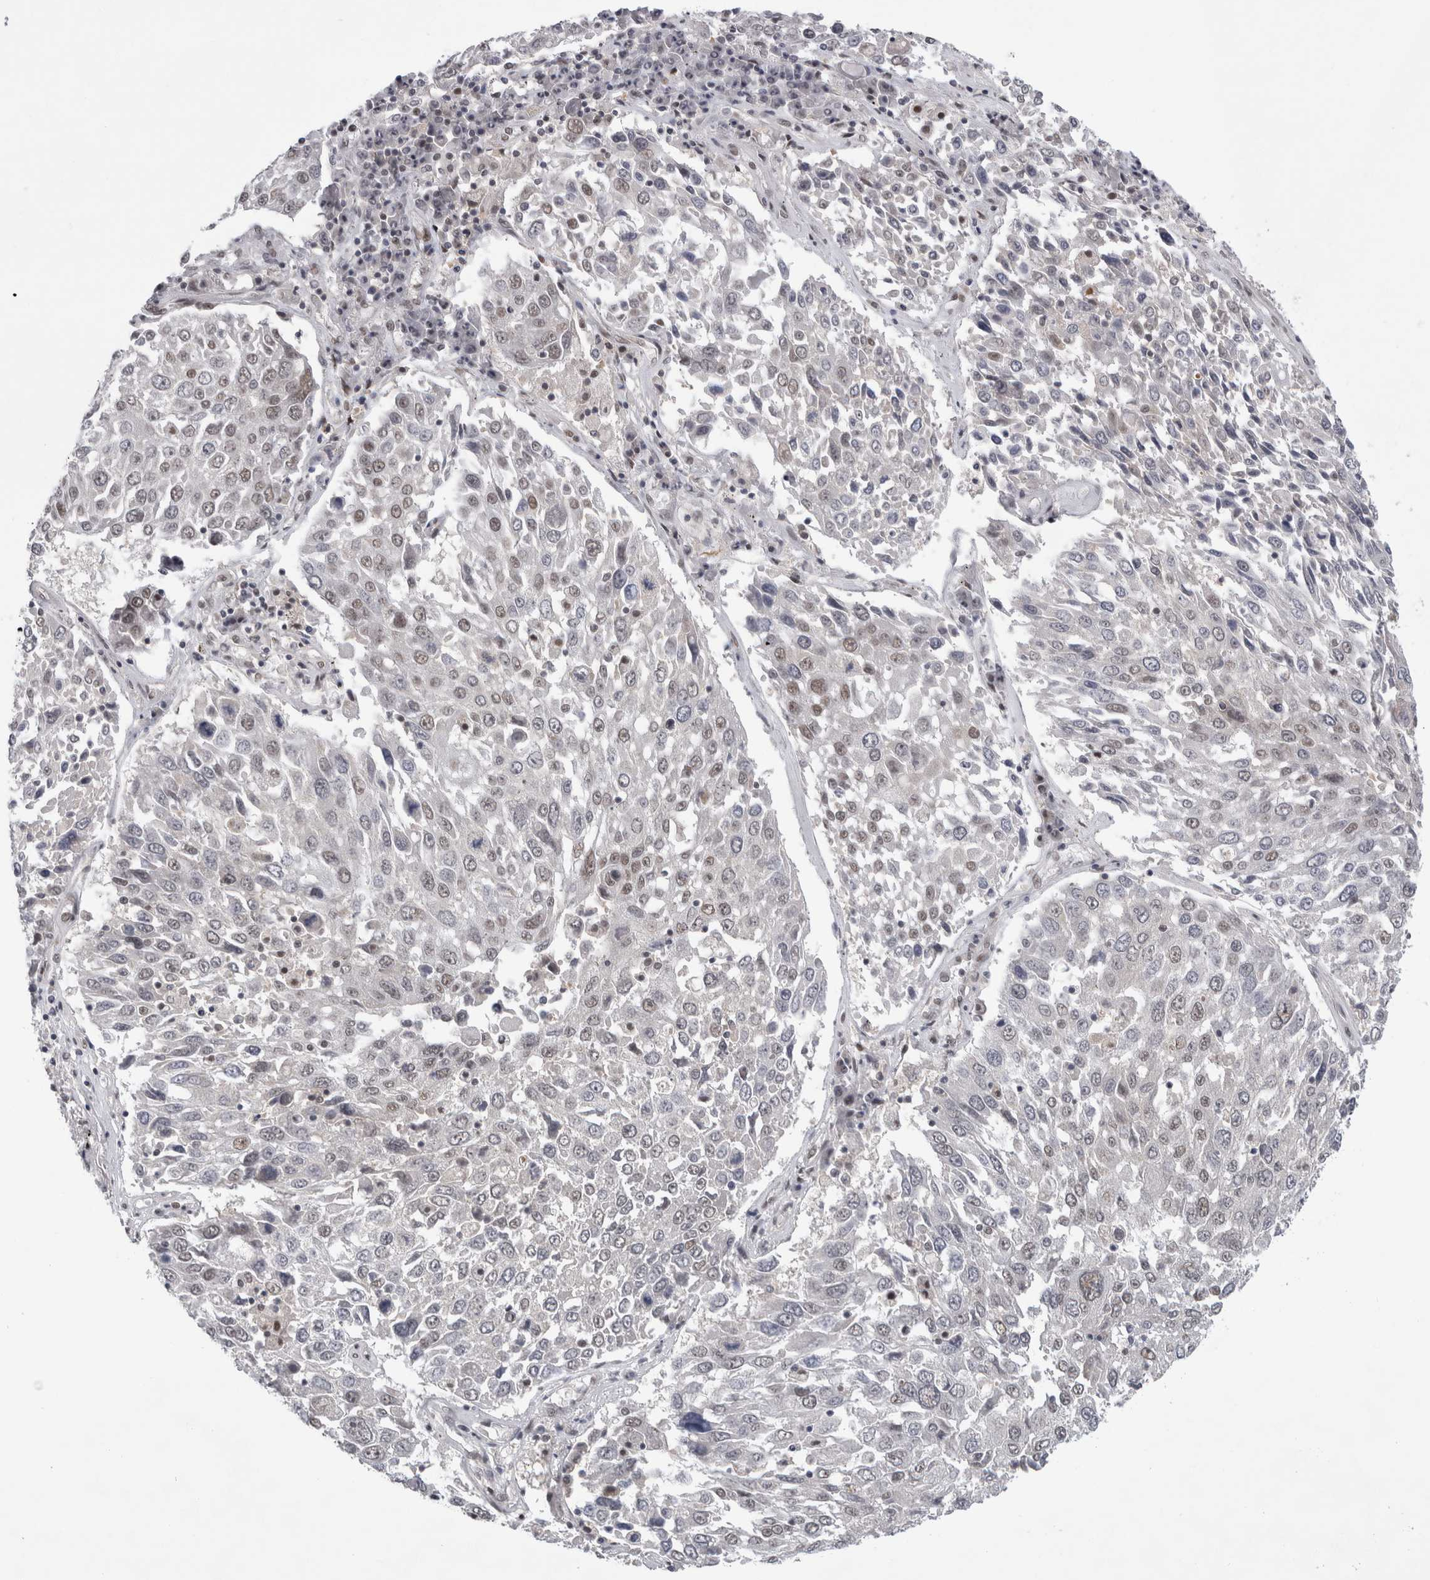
{"staining": {"intensity": "moderate", "quantity": "25%-75%", "location": "nuclear"}, "tissue": "lung cancer", "cell_type": "Tumor cells", "image_type": "cancer", "snomed": [{"axis": "morphology", "description": "Squamous cell carcinoma, NOS"}, {"axis": "topography", "description": "Lung"}], "caption": "High-magnification brightfield microscopy of lung squamous cell carcinoma stained with DAB (brown) and counterstained with hematoxylin (blue). tumor cells exhibit moderate nuclear expression is appreciated in about25%-75% of cells.", "gene": "PSMB2", "patient": {"sex": "male", "age": 65}}